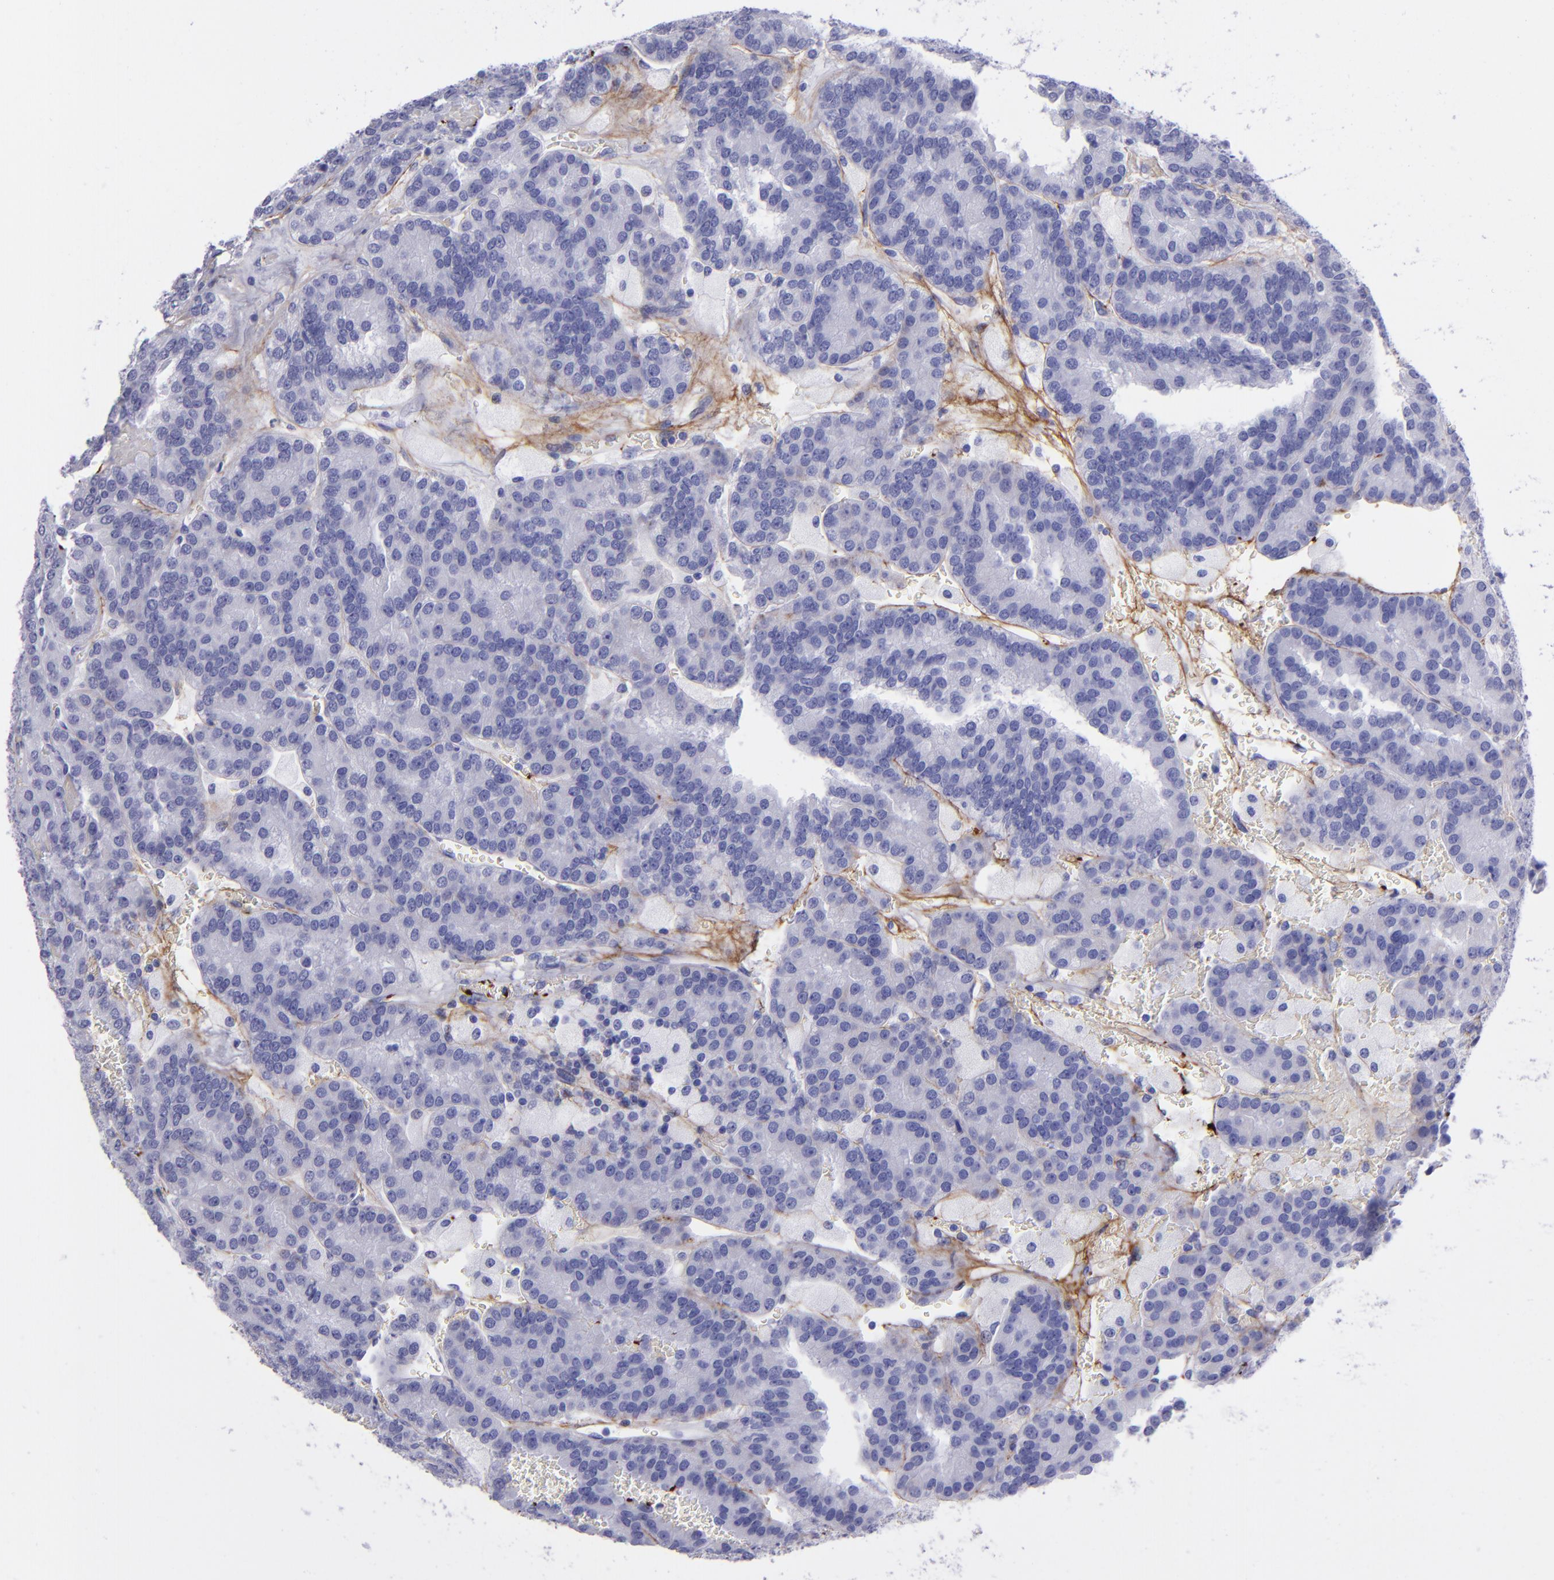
{"staining": {"intensity": "negative", "quantity": "none", "location": "none"}, "tissue": "renal cancer", "cell_type": "Tumor cells", "image_type": "cancer", "snomed": [{"axis": "morphology", "description": "Adenocarcinoma, NOS"}, {"axis": "topography", "description": "Kidney"}], "caption": "High magnification brightfield microscopy of renal cancer stained with DAB (brown) and counterstained with hematoxylin (blue): tumor cells show no significant positivity. (DAB immunohistochemistry visualized using brightfield microscopy, high magnification).", "gene": "EFCAB13", "patient": {"sex": "male", "age": 46}}